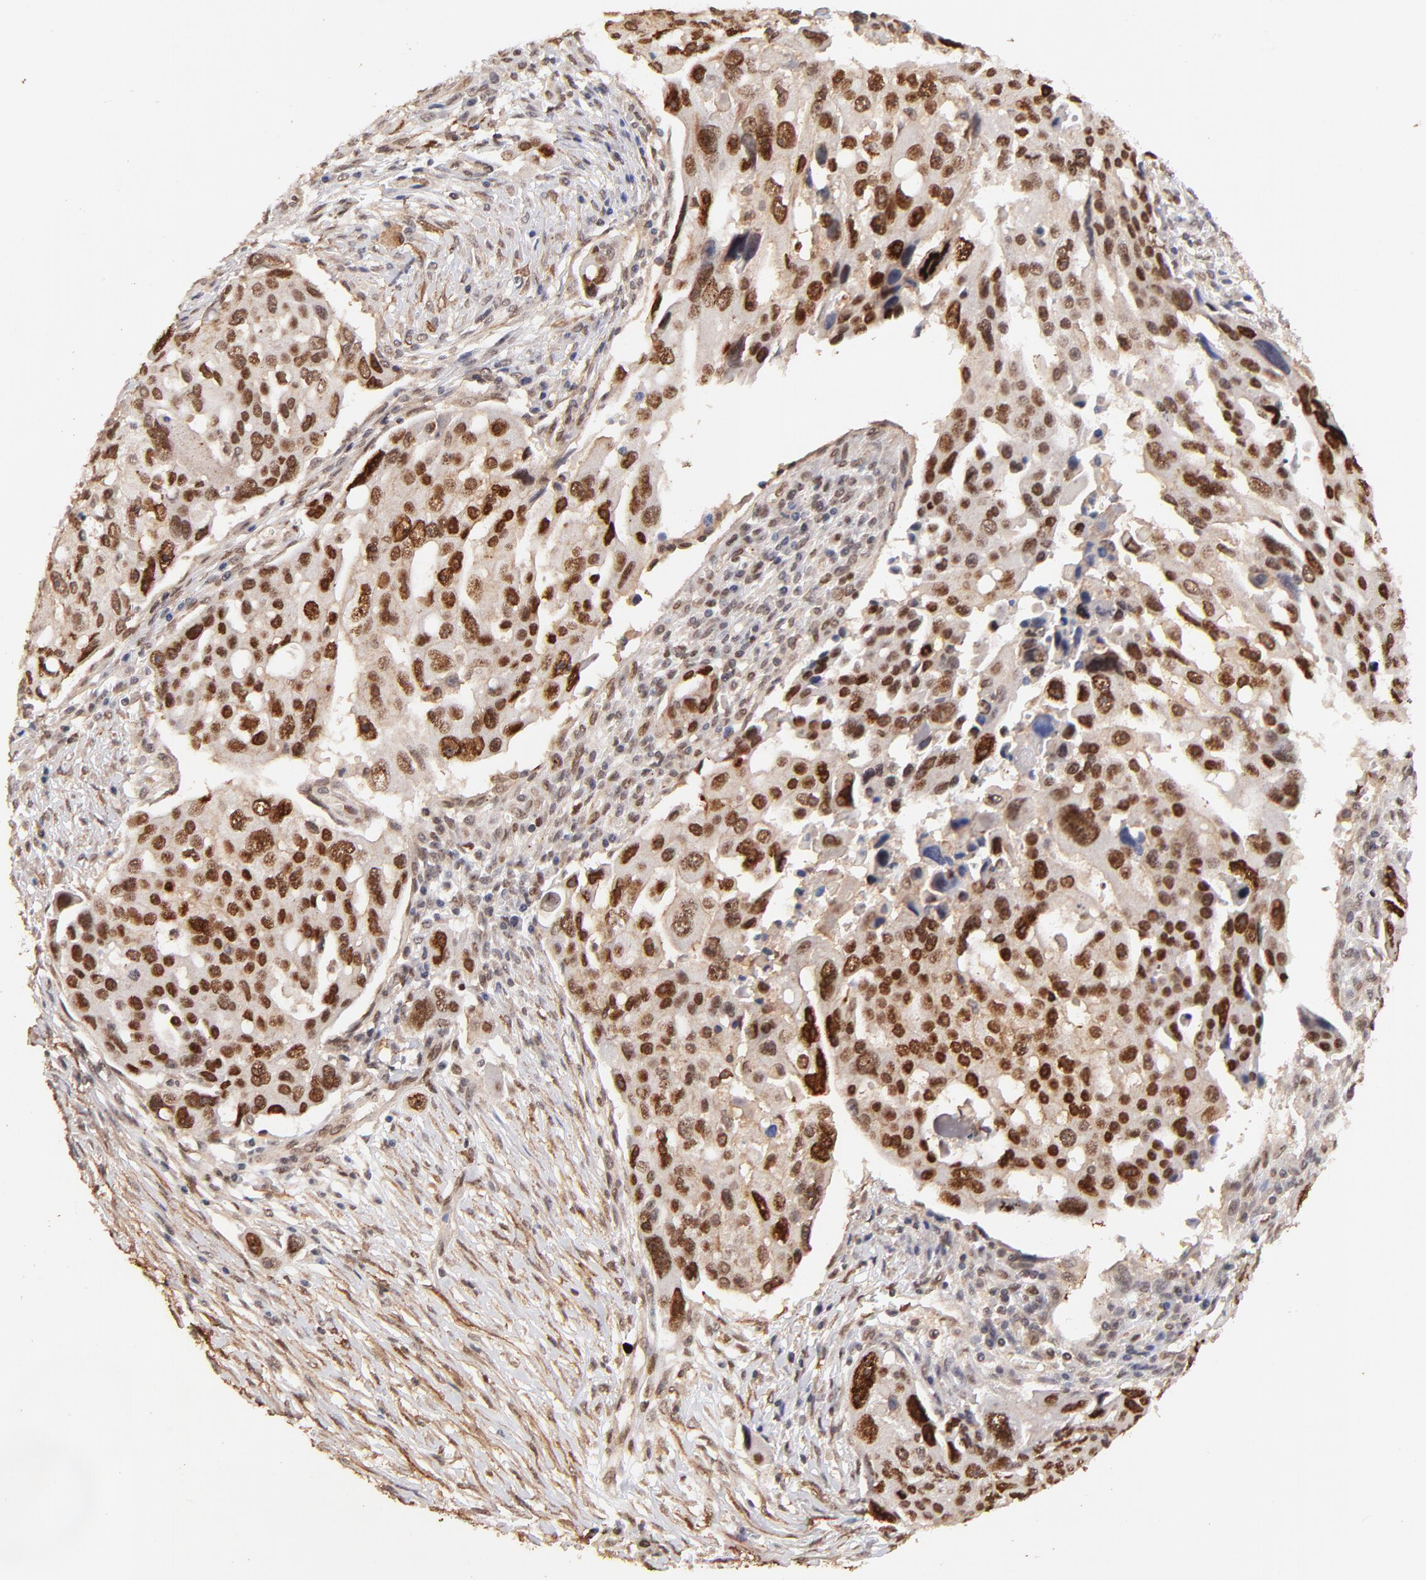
{"staining": {"intensity": "strong", "quantity": ">75%", "location": "cytoplasmic/membranous,nuclear"}, "tissue": "ovarian cancer", "cell_type": "Tumor cells", "image_type": "cancer", "snomed": [{"axis": "morphology", "description": "Carcinoma, endometroid"}, {"axis": "topography", "description": "Ovary"}], "caption": "Human ovarian endometroid carcinoma stained with a brown dye displays strong cytoplasmic/membranous and nuclear positive expression in about >75% of tumor cells.", "gene": "ZFP92", "patient": {"sex": "female", "age": 75}}